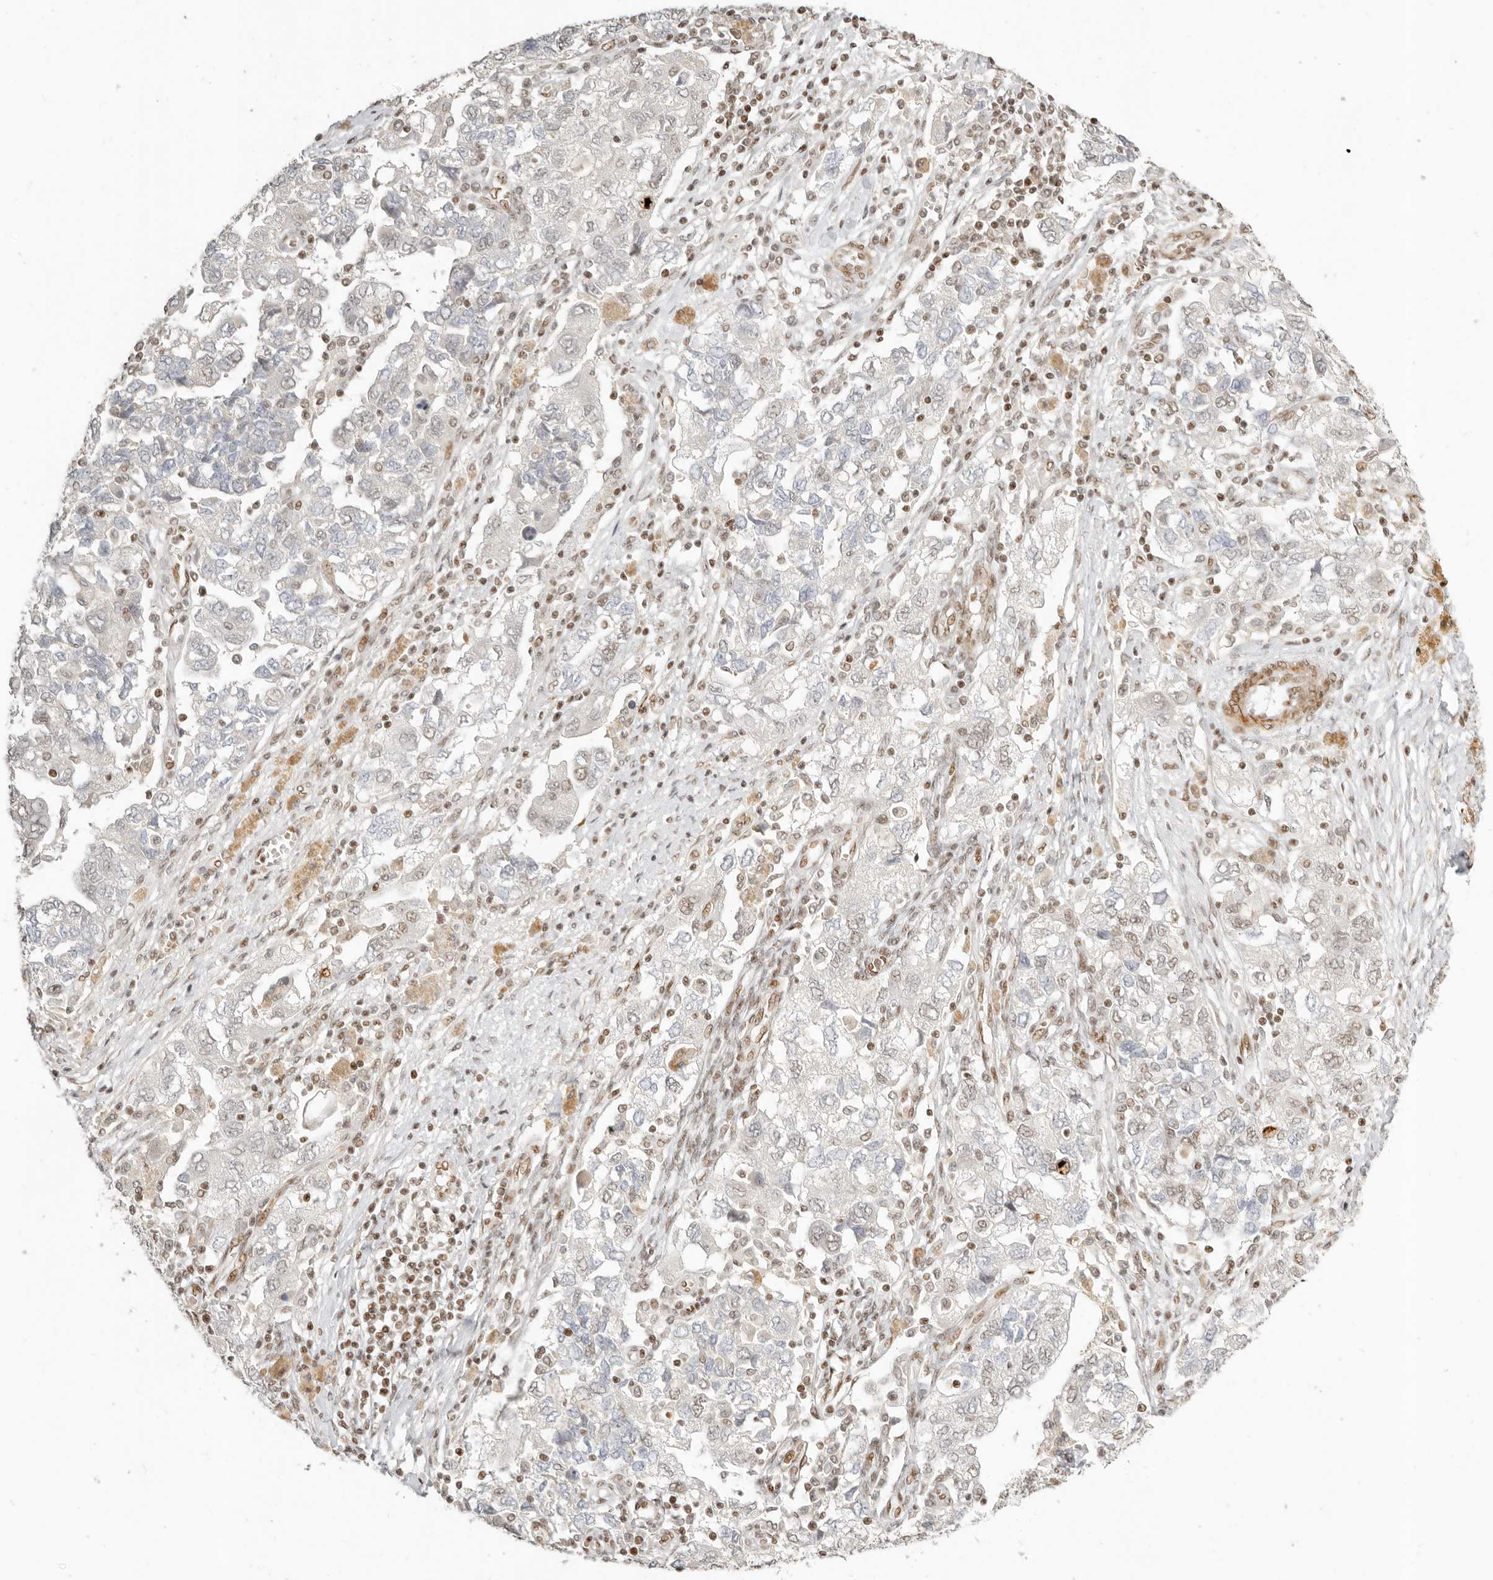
{"staining": {"intensity": "negative", "quantity": "none", "location": "none"}, "tissue": "ovarian cancer", "cell_type": "Tumor cells", "image_type": "cancer", "snomed": [{"axis": "morphology", "description": "Carcinoma, NOS"}, {"axis": "morphology", "description": "Cystadenocarcinoma, serous, NOS"}, {"axis": "topography", "description": "Ovary"}], "caption": "Protein analysis of ovarian carcinoma exhibits no significant staining in tumor cells. (DAB (3,3'-diaminobenzidine) IHC, high magnification).", "gene": "GABPA", "patient": {"sex": "female", "age": 69}}